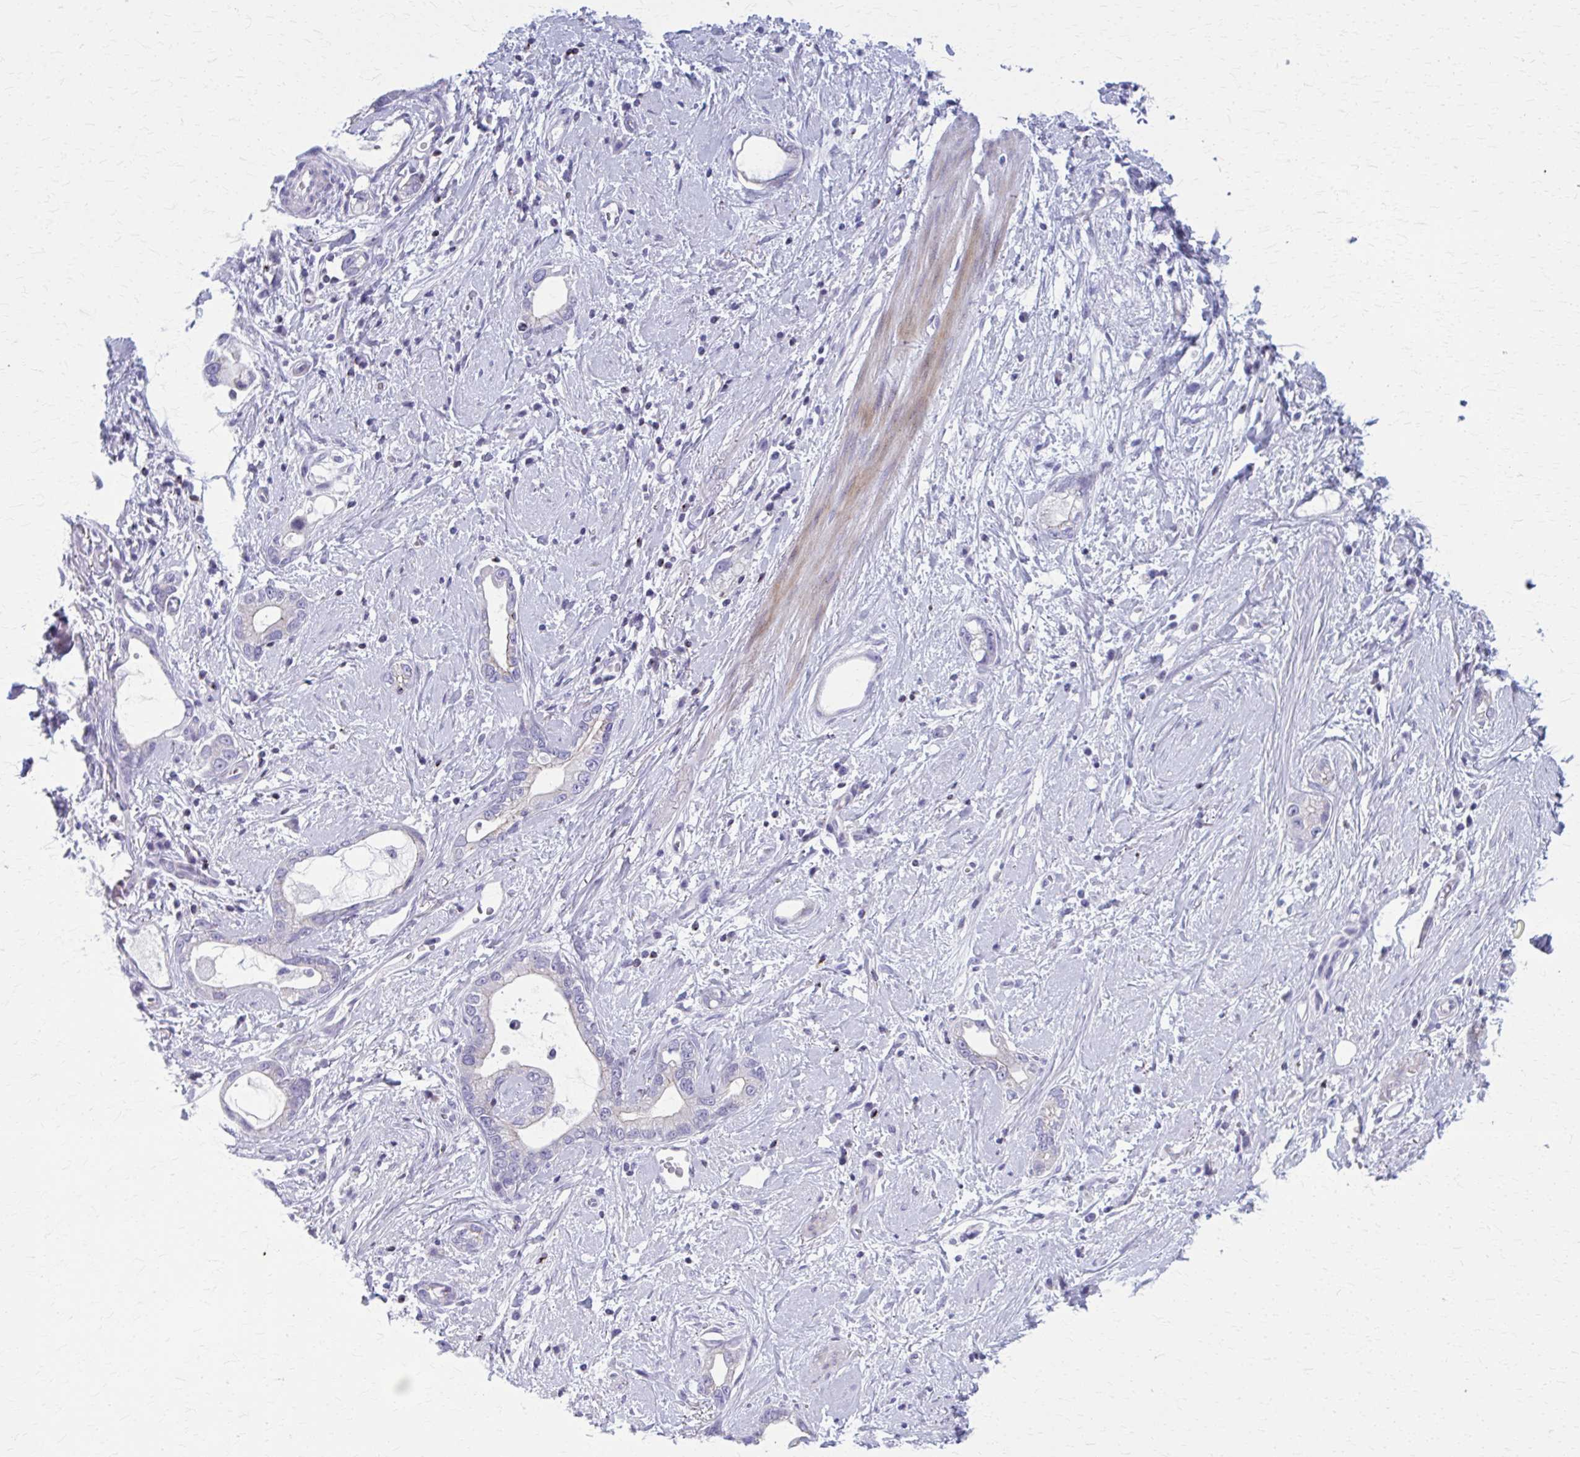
{"staining": {"intensity": "negative", "quantity": "none", "location": "none"}, "tissue": "stomach cancer", "cell_type": "Tumor cells", "image_type": "cancer", "snomed": [{"axis": "morphology", "description": "Adenocarcinoma, NOS"}, {"axis": "topography", "description": "Stomach"}], "caption": "This is an IHC photomicrograph of stomach cancer. There is no positivity in tumor cells.", "gene": "PEDS1", "patient": {"sex": "male", "age": 55}}